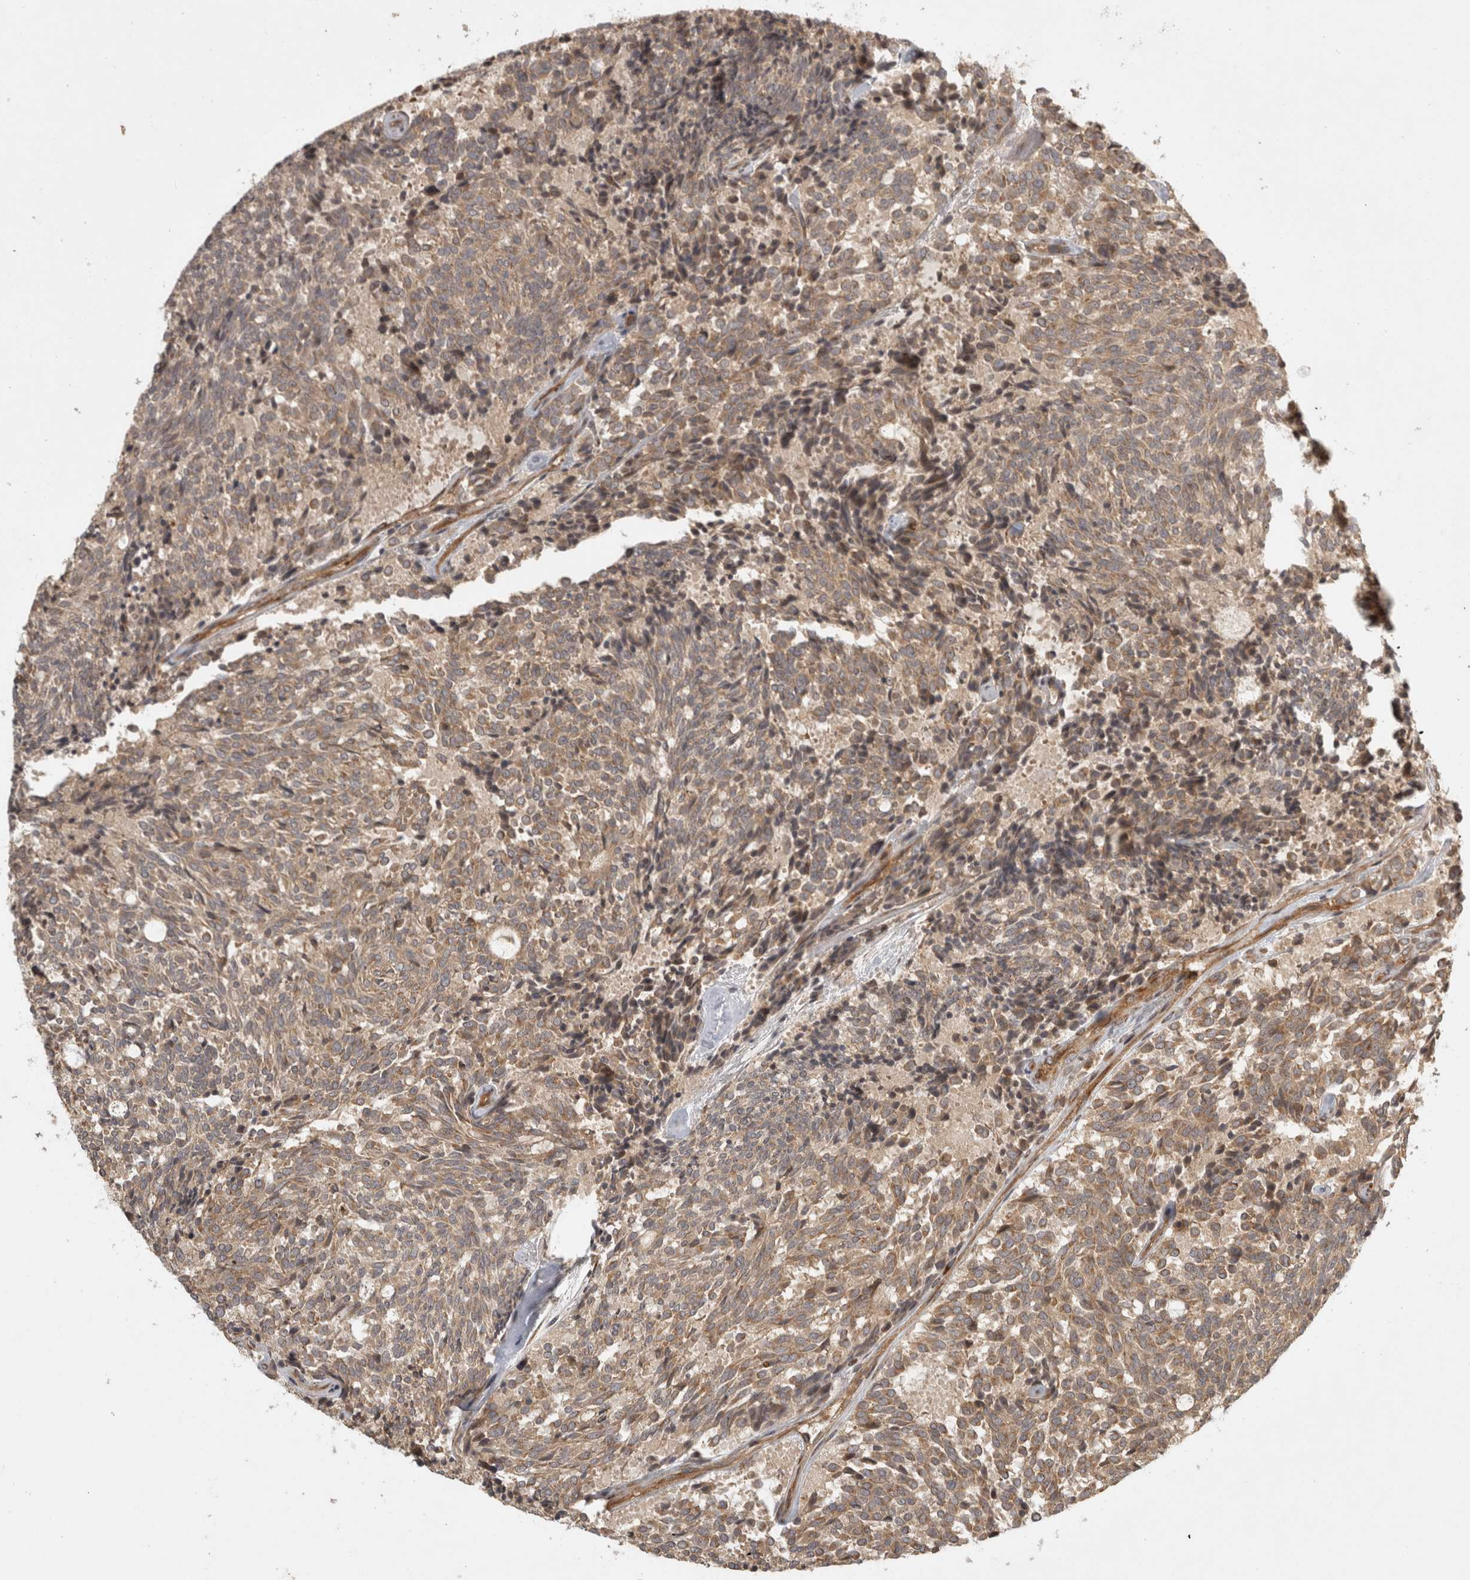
{"staining": {"intensity": "weak", "quantity": ">75%", "location": "cytoplasmic/membranous"}, "tissue": "carcinoid", "cell_type": "Tumor cells", "image_type": "cancer", "snomed": [{"axis": "morphology", "description": "Carcinoid, malignant, NOS"}, {"axis": "topography", "description": "Pancreas"}], "caption": "Immunohistochemistry (IHC) of carcinoid reveals low levels of weak cytoplasmic/membranous expression in about >75% of tumor cells. (Brightfield microscopy of DAB IHC at high magnification).", "gene": "CAMSAP2", "patient": {"sex": "female", "age": 54}}